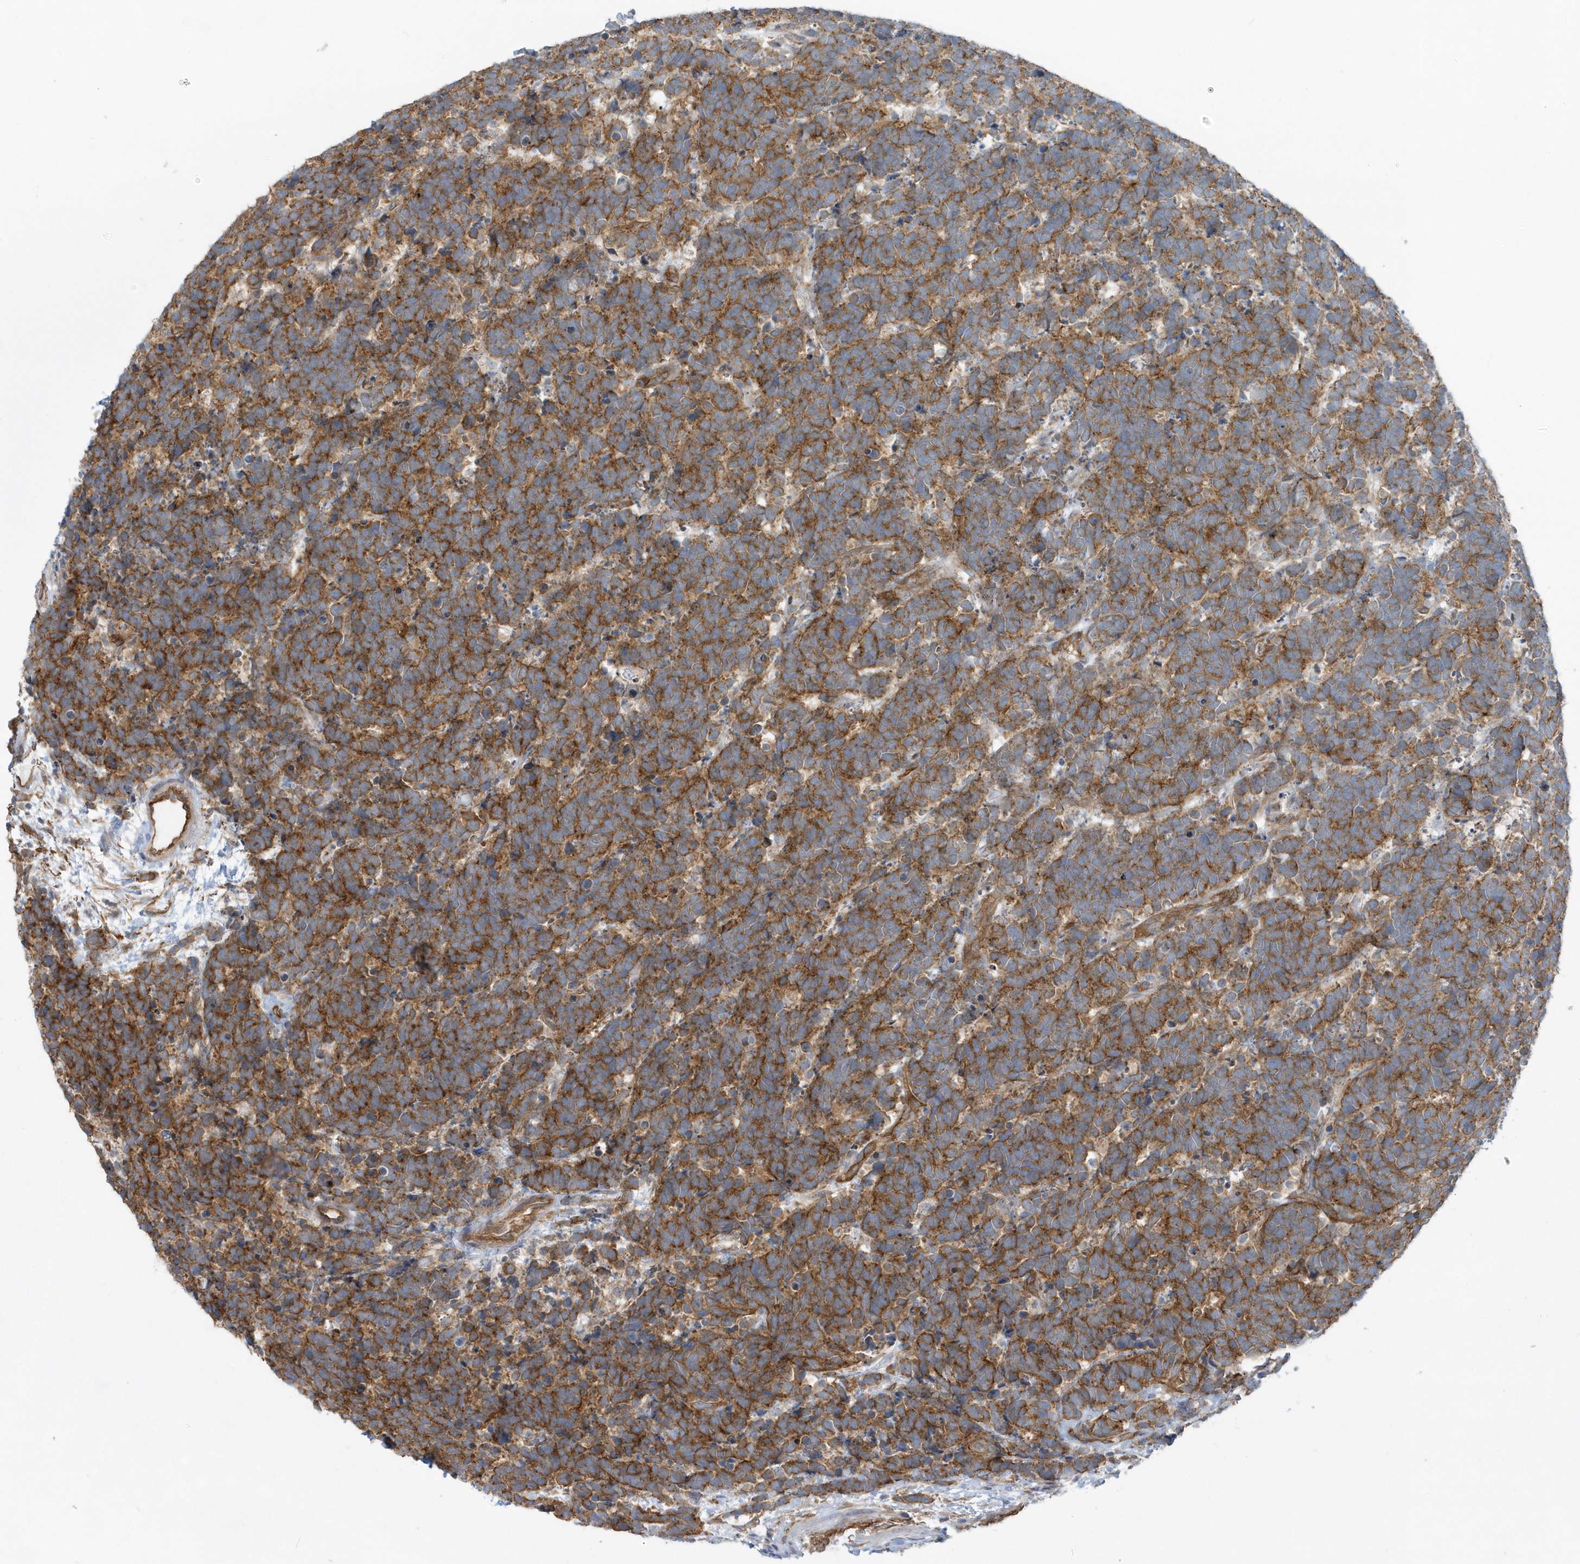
{"staining": {"intensity": "moderate", "quantity": ">75%", "location": "cytoplasmic/membranous"}, "tissue": "carcinoid", "cell_type": "Tumor cells", "image_type": "cancer", "snomed": [{"axis": "morphology", "description": "Carcinoma, NOS"}, {"axis": "morphology", "description": "Carcinoid, malignant, NOS"}, {"axis": "topography", "description": "Urinary bladder"}], "caption": "A histopathology image of human carcinoma stained for a protein demonstrates moderate cytoplasmic/membranous brown staining in tumor cells.", "gene": "RAI14", "patient": {"sex": "male", "age": 57}}